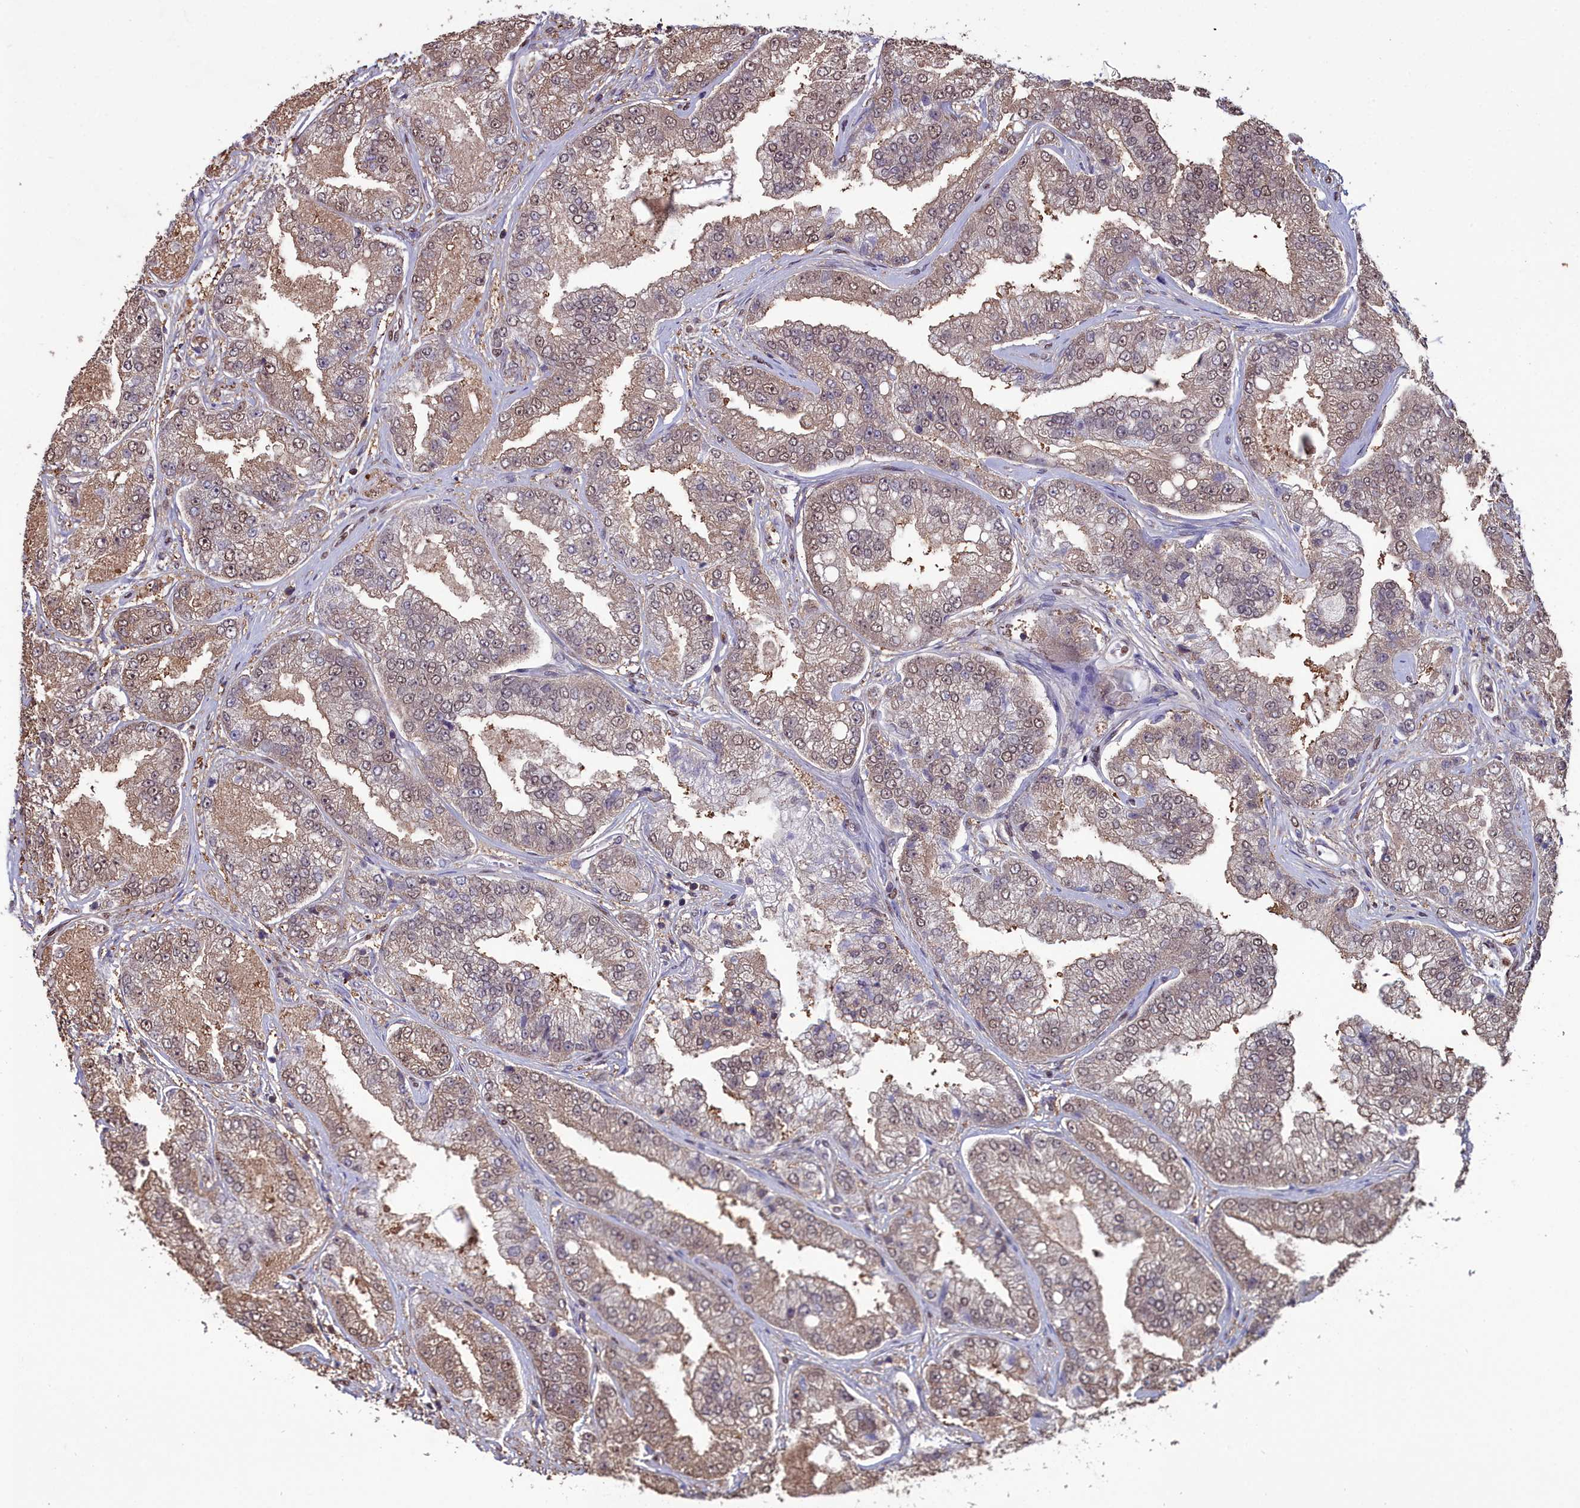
{"staining": {"intensity": "moderate", "quantity": ">75%", "location": "cytoplasmic/membranous,nuclear"}, "tissue": "prostate cancer", "cell_type": "Tumor cells", "image_type": "cancer", "snomed": [{"axis": "morphology", "description": "Adenocarcinoma, High grade"}, {"axis": "topography", "description": "Prostate"}], "caption": "Immunohistochemistry micrograph of neoplastic tissue: adenocarcinoma (high-grade) (prostate) stained using IHC reveals medium levels of moderate protein expression localized specifically in the cytoplasmic/membranous and nuclear of tumor cells, appearing as a cytoplasmic/membranous and nuclear brown color.", "gene": "GAPDH", "patient": {"sex": "male", "age": 71}}